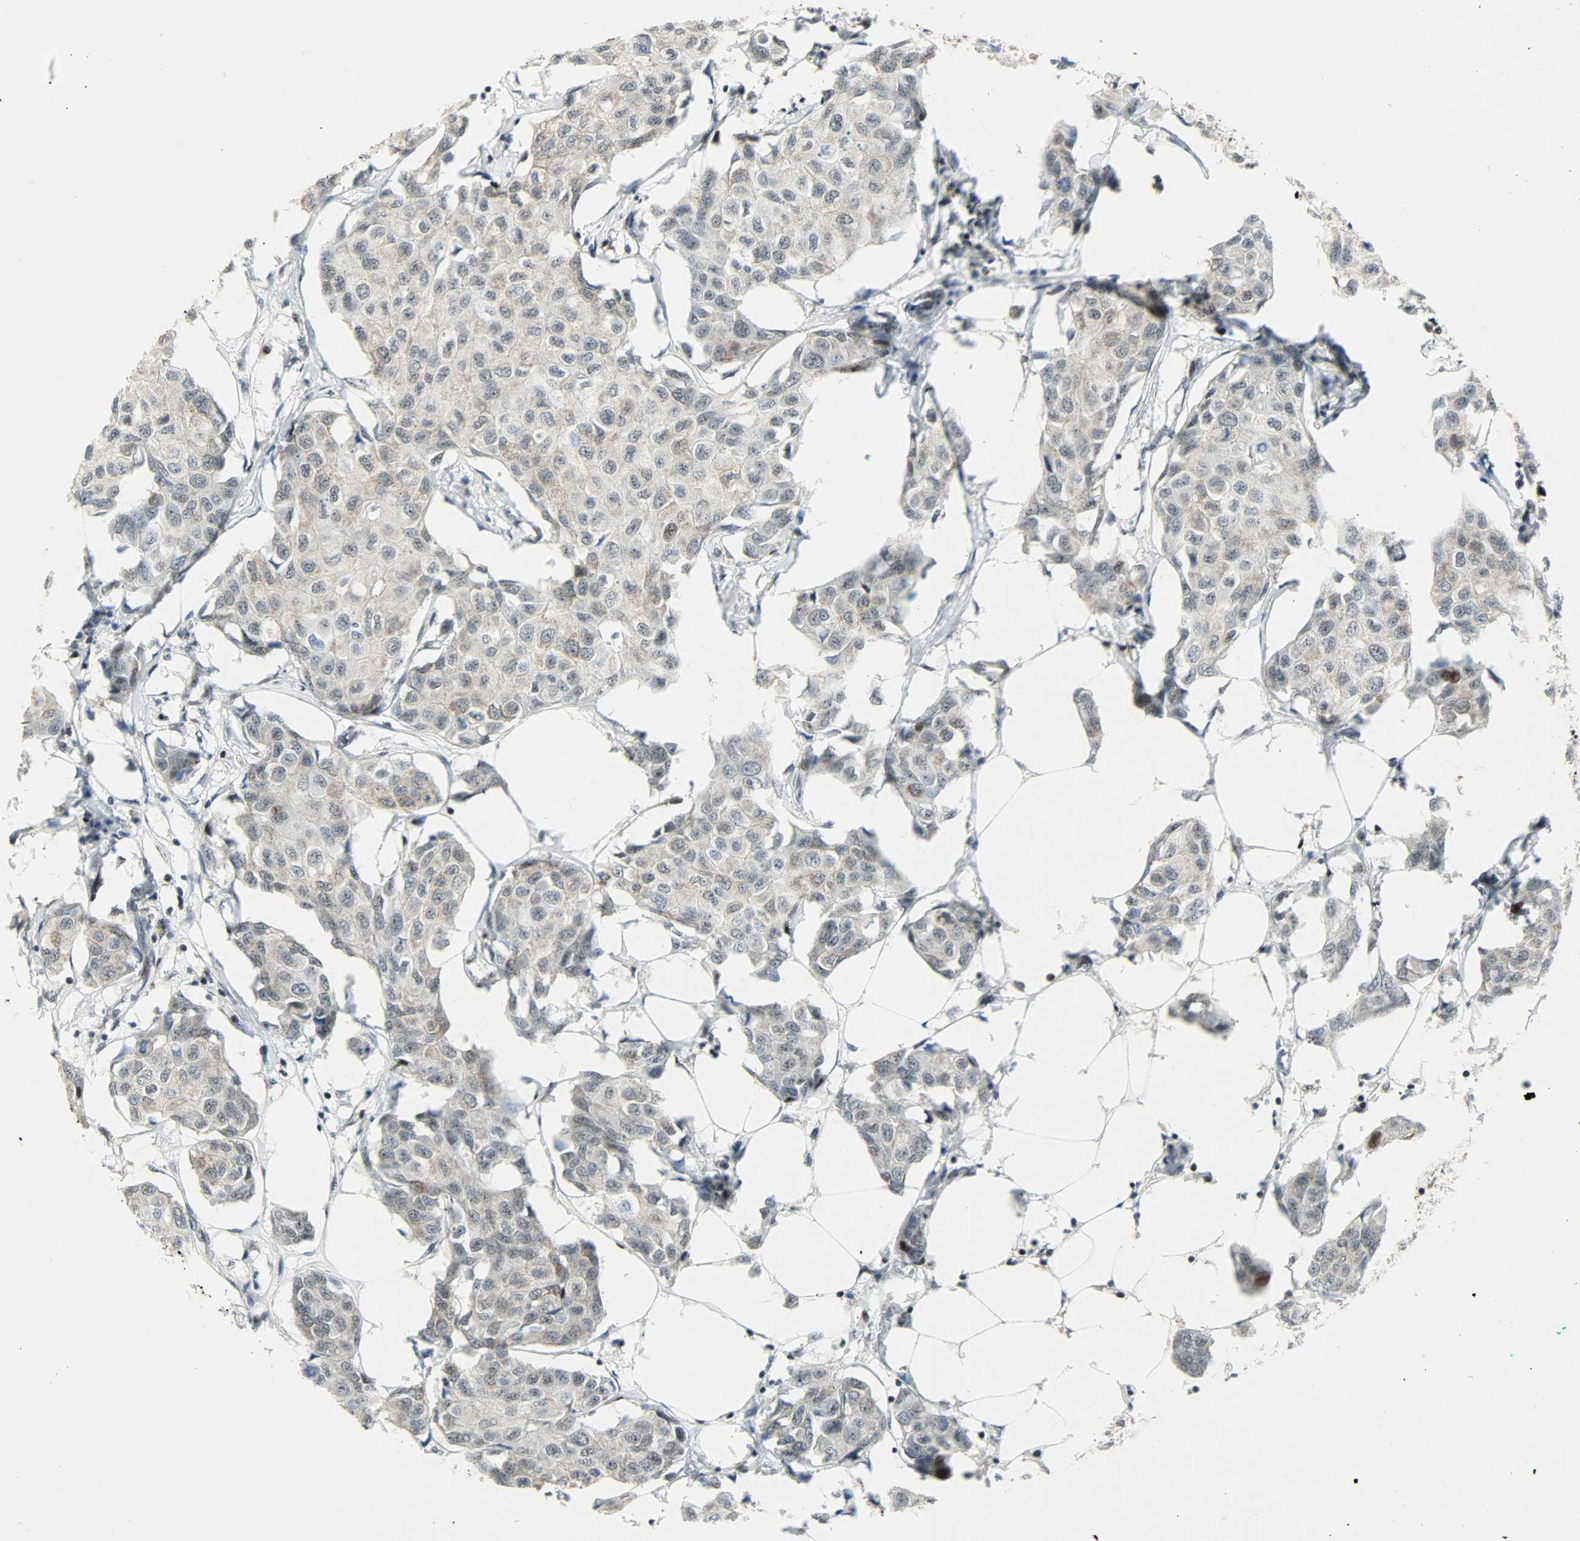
{"staining": {"intensity": "weak", "quantity": "25%-75%", "location": "cytoplasmic/membranous,nuclear"}, "tissue": "breast cancer", "cell_type": "Tumor cells", "image_type": "cancer", "snomed": [{"axis": "morphology", "description": "Duct carcinoma"}, {"axis": "topography", "description": "Breast"}], "caption": "Protein staining of breast cancer tissue exhibits weak cytoplasmic/membranous and nuclear expression in approximately 25%-75% of tumor cells.", "gene": "IL15", "patient": {"sex": "female", "age": 80}}